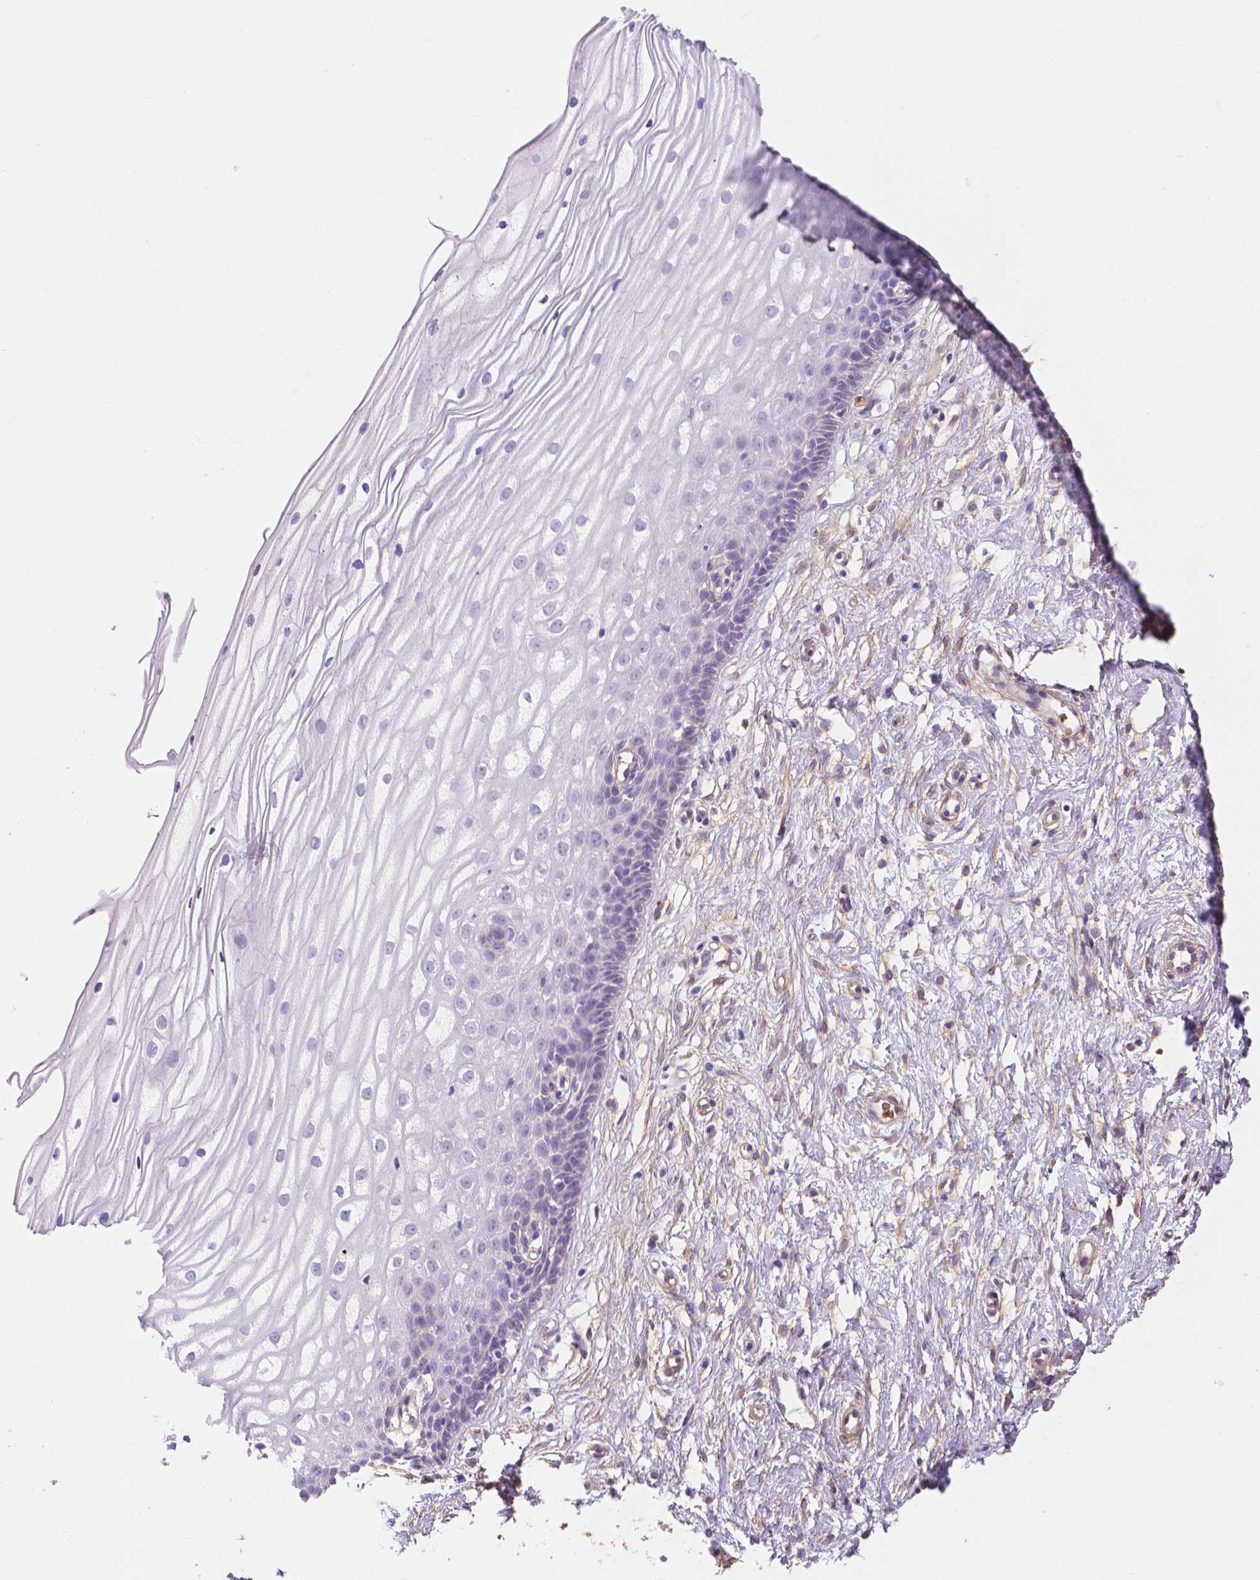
{"staining": {"intensity": "negative", "quantity": "none", "location": "none"}, "tissue": "cervix", "cell_type": "Glandular cells", "image_type": "normal", "snomed": [{"axis": "morphology", "description": "Normal tissue, NOS"}, {"axis": "topography", "description": "Cervix"}], "caption": "Photomicrograph shows no protein staining in glandular cells of normal cervix.", "gene": "SLC40A1", "patient": {"sex": "female", "age": 40}}